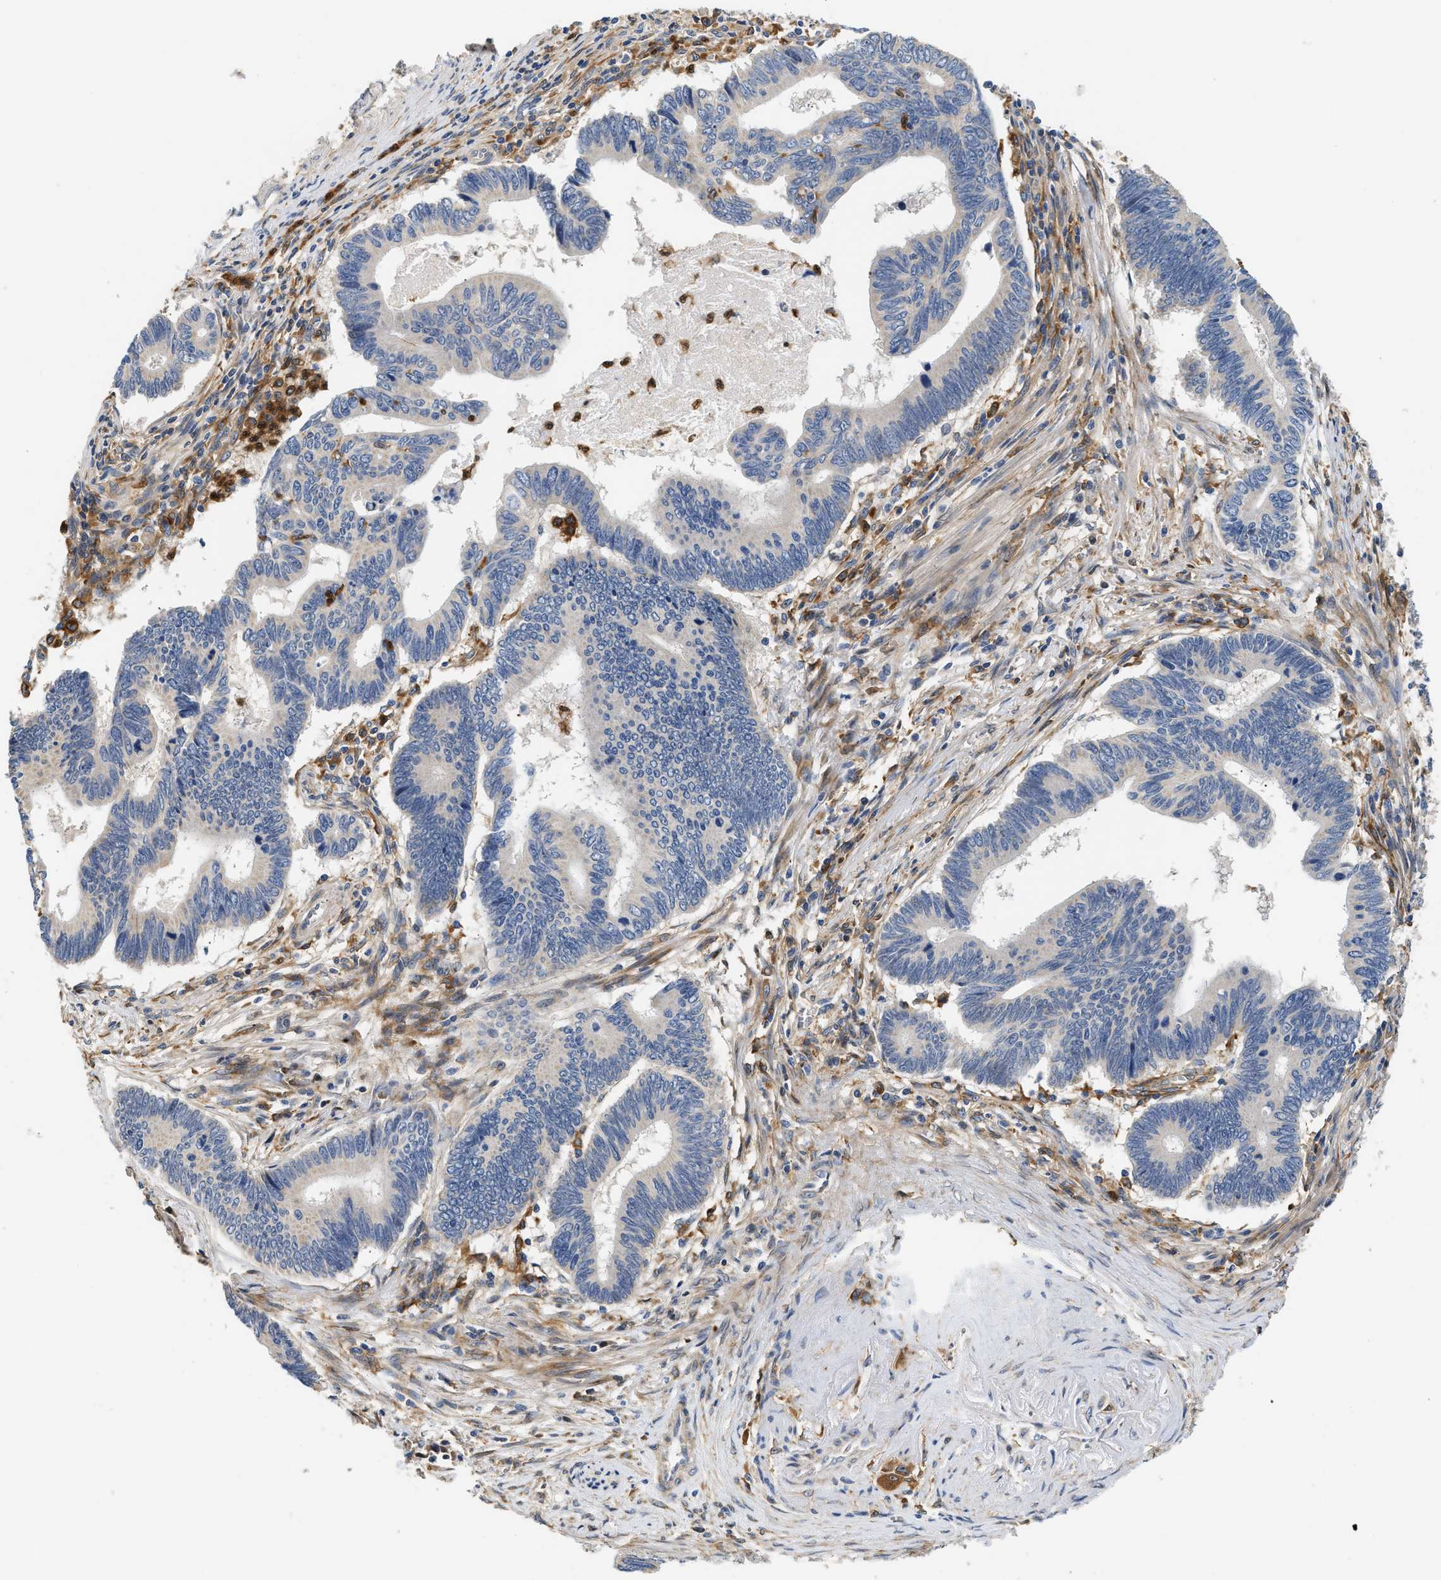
{"staining": {"intensity": "negative", "quantity": "none", "location": "none"}, "tissue": "pancreatic cancer", "cell_type": "Tumor cells", "image_type": "cancer", "snomed": [{"axis": "morphology", "description": "Adenocarcinoma, NOS"}, {"axis": "topography", "description": "Pancreas"}], "caption": "High magnification brightfield microscopy of pancreatic cancer (adenocarcinoma) stained with DAB (brown) and counterstained with hematoxylin (blue): tumor cells show no significant expression.", "gene": "RAB31", "patient": {"sex": "female", "age": 70}}